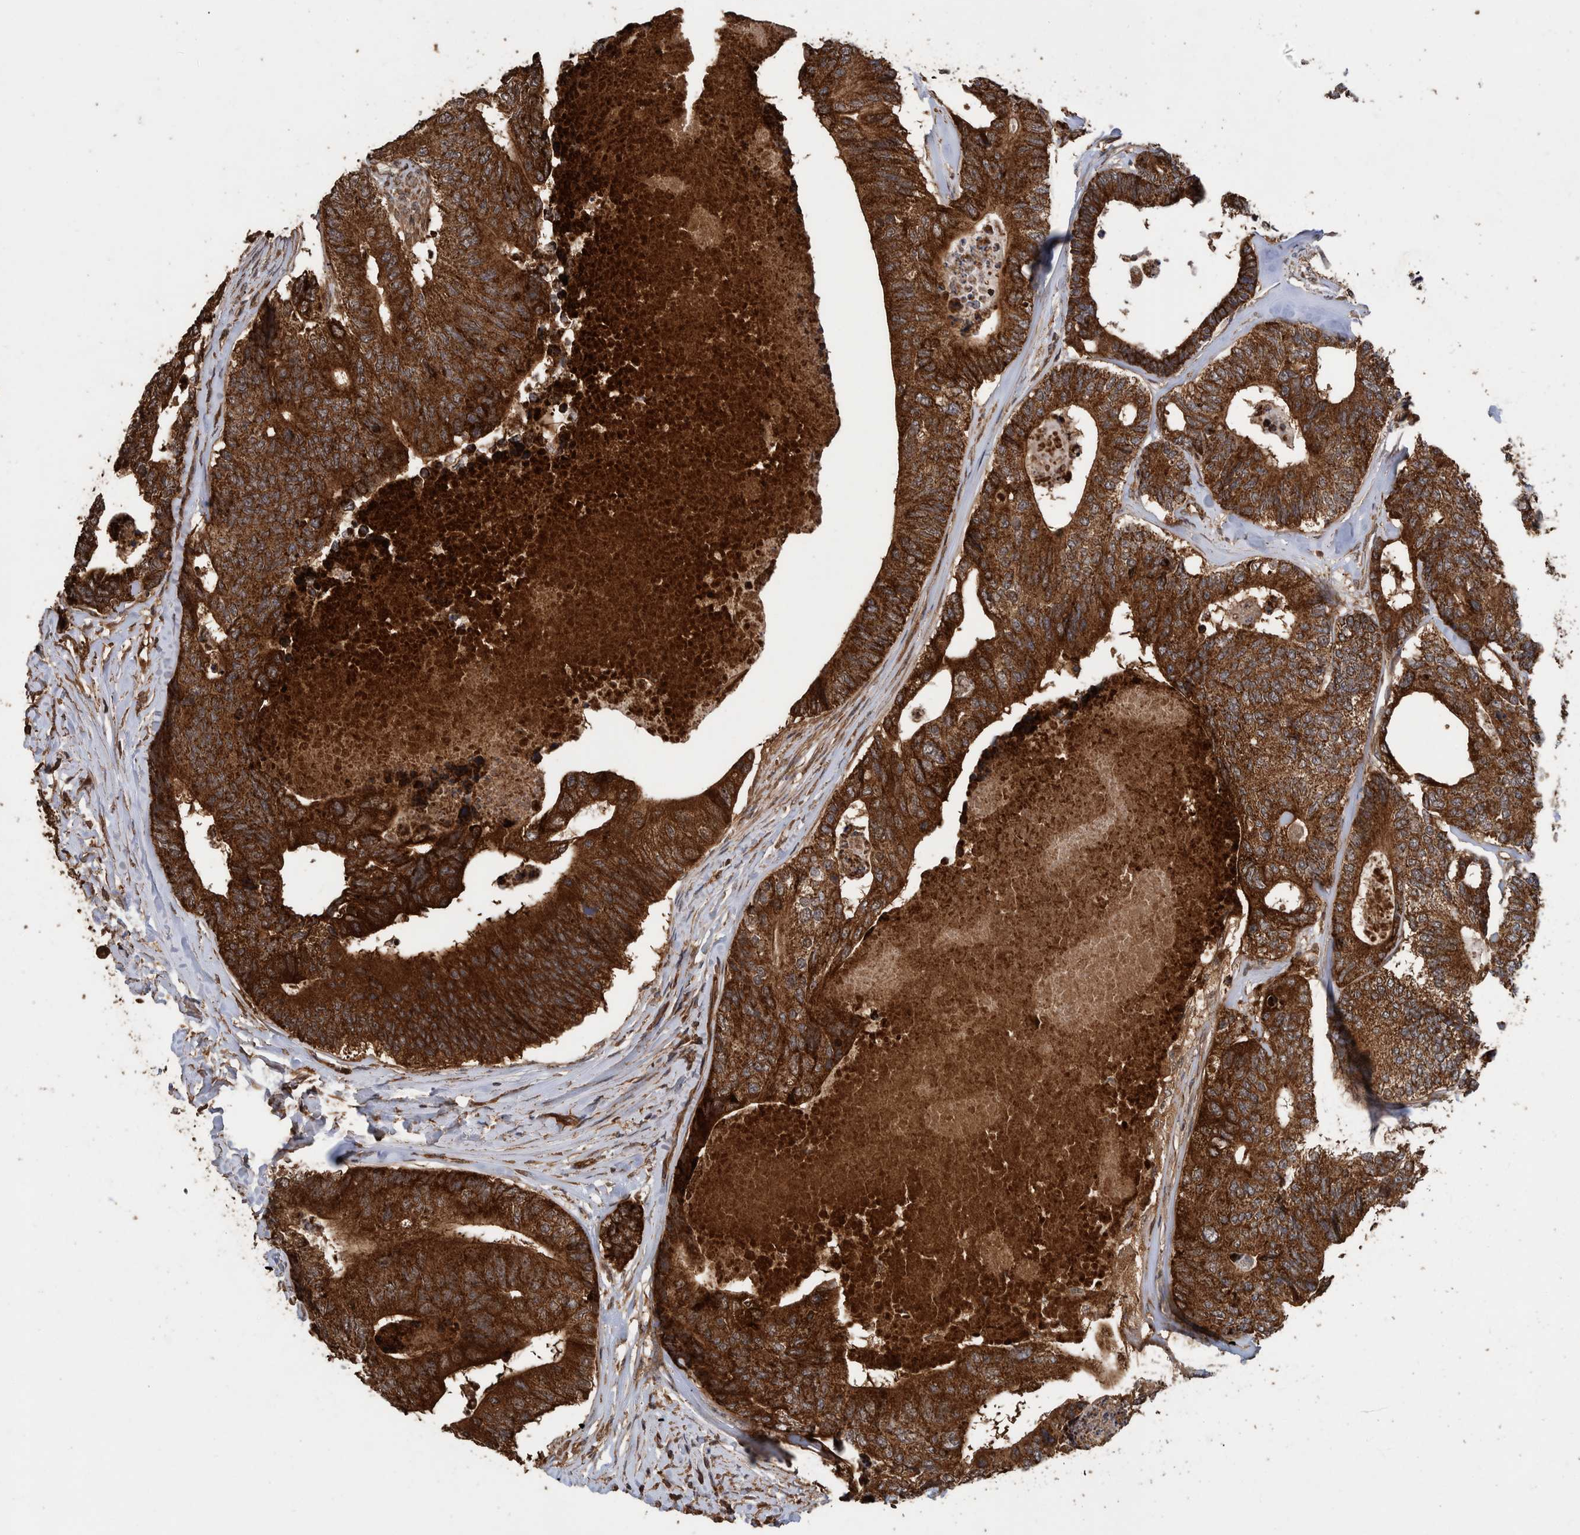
{"staining": {"intensity": "strong", "quantity": ">75%", "location": "cytoplasmic/membranous"}, "tissue": "colorectal cancer", "cell_type": "Tumor cells", "image_type": "cancer", "snomed": [{"axis": "morphology", "description": "Adenocarcinoma, NOS"}, {"axis": "topography", "description": "Colon"}], "caption": "Strong cytoplasmic/membranous protein expression is identified in approximately >75% of tumor cells in colorectal cancer.", "gene": "TRIM16", "patient": {"sex": "female", "age": 67}}